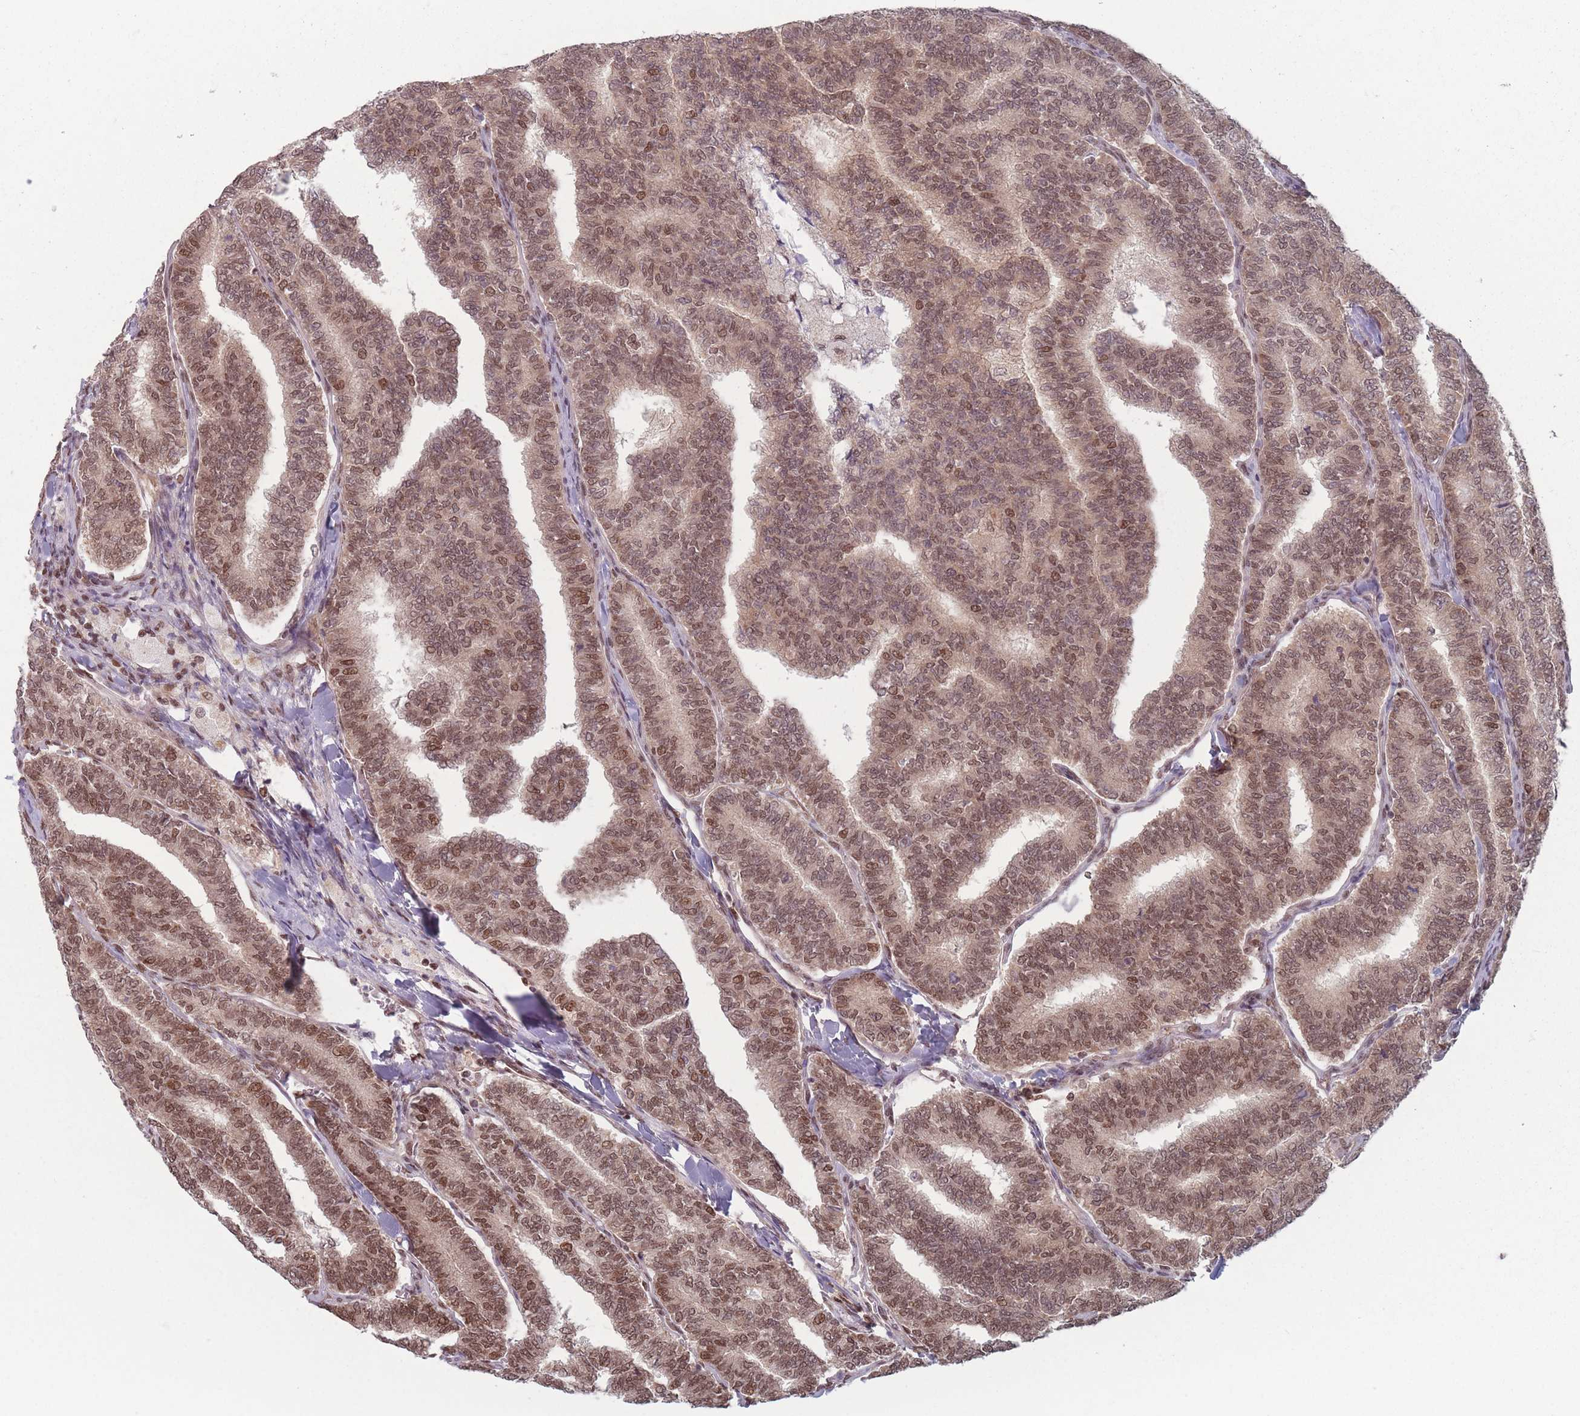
{"staining": {"intensity": "moderate", "quantity": ">75%", "location": "nuclear"}, "tissue": "thyroid cancer", "cell_type": "Tumor cells", "image_type": "cancer", "snomed": [{"axis": "morphology", "description": "Papillary adenocarcinoma, NOS"}, {"axis": "topography", "description": "Thyroid gland"}], "caption": "Thyroid cancer was stained to show a protein in brown. There is medium levels of moderate nuclear staining in about >75% of tumor cells.", "gene": "SH3BGRL2", "patient": {"sex": "female", "age": 35}}